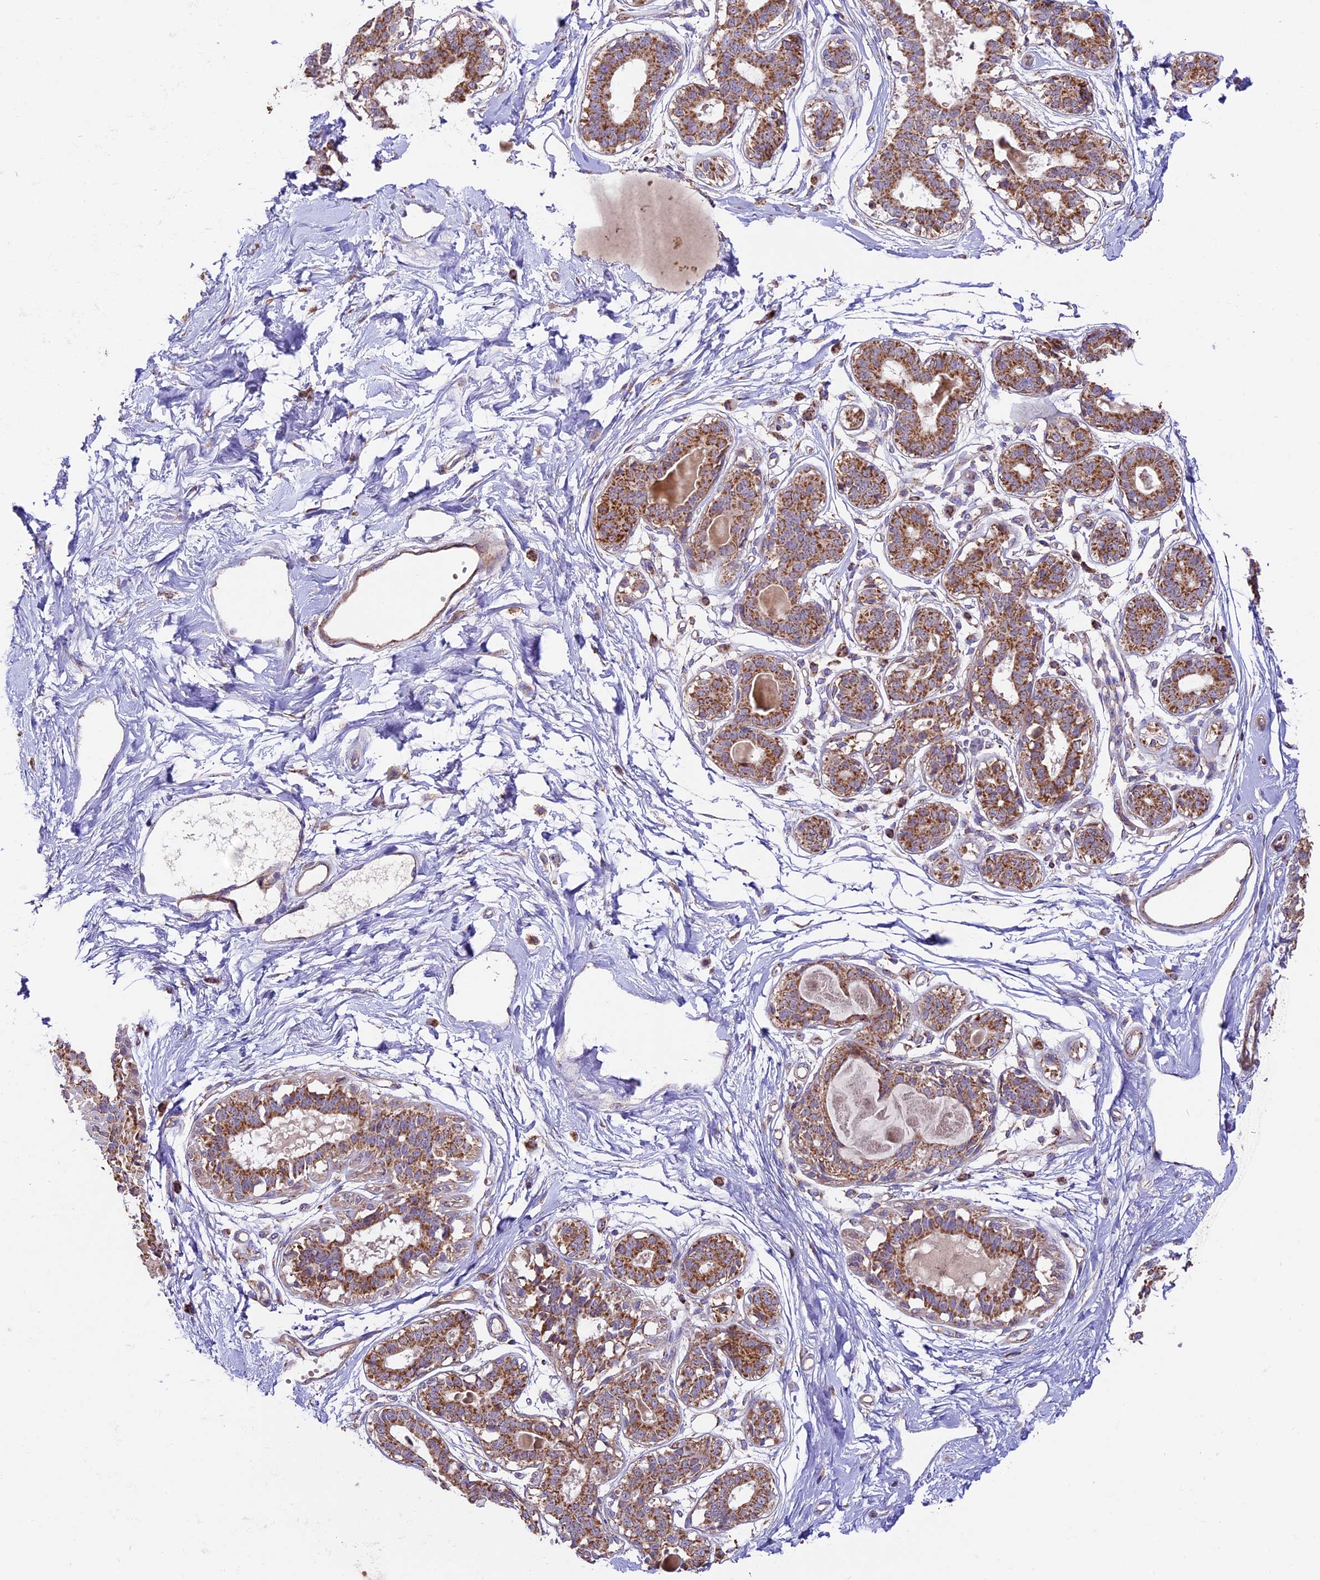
{"staining": {"intensity": "moderate", "quantity": ">75%", "location": "cytoplasmic/membranous"}, "tissue": "breast", "cell_type": "Adipocytes", "image_type": "normal", "snomed": [{"axis": "morphology", "description": "Normal tissue, NOS"}, {"axis": "topography", "description": "Breast"}], "caption": "High-power microscopy captured an IHC histopathology image of benign breast, revealing moderate cytoplasmic/membranous expression in about >75% of adipocytes.", "gene": "NDUFA8", "patient": {"sex": "female", "age": 45}}